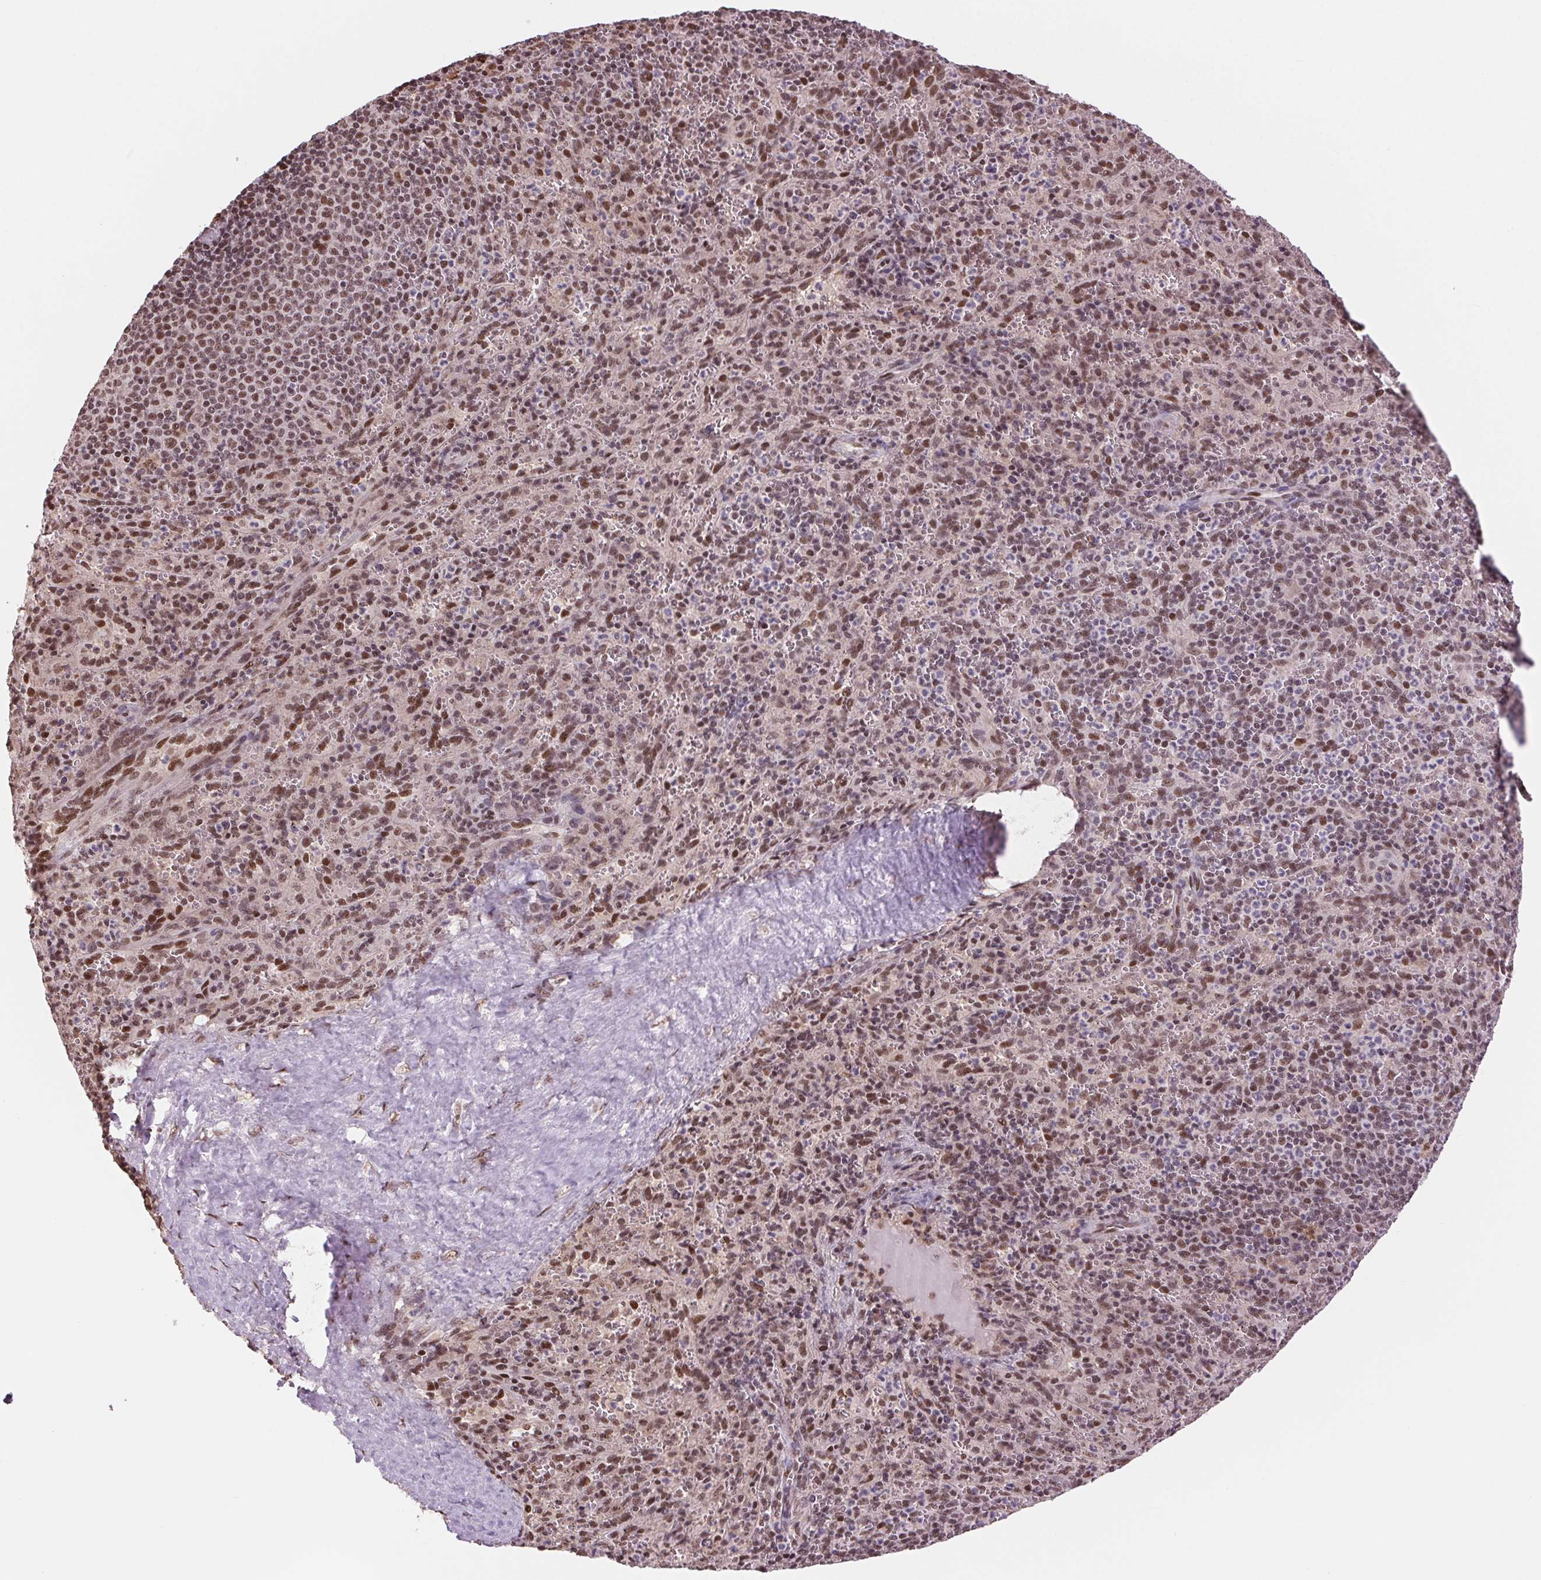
{"staining": {"intensity": "moderate", "quantity": ">75%", "location": "nuclear"}, "tissue": "spleen", "cell_type": "Cells in red pulp", "image_type": "normal", "snomed": [{"axis": "morphology", "description": "Normal tissue, NOS"}, {"axis": "topography", "description": "Spleen"}], "caption": "A micrograph showing moderate nuclear positivity in about >75% of cells in red pulp in unremarkable spleen, as visualized by brown immunohistochemical staining.", "gene": "RAD23A", "patient": {"sex": "male", "age": 57}}